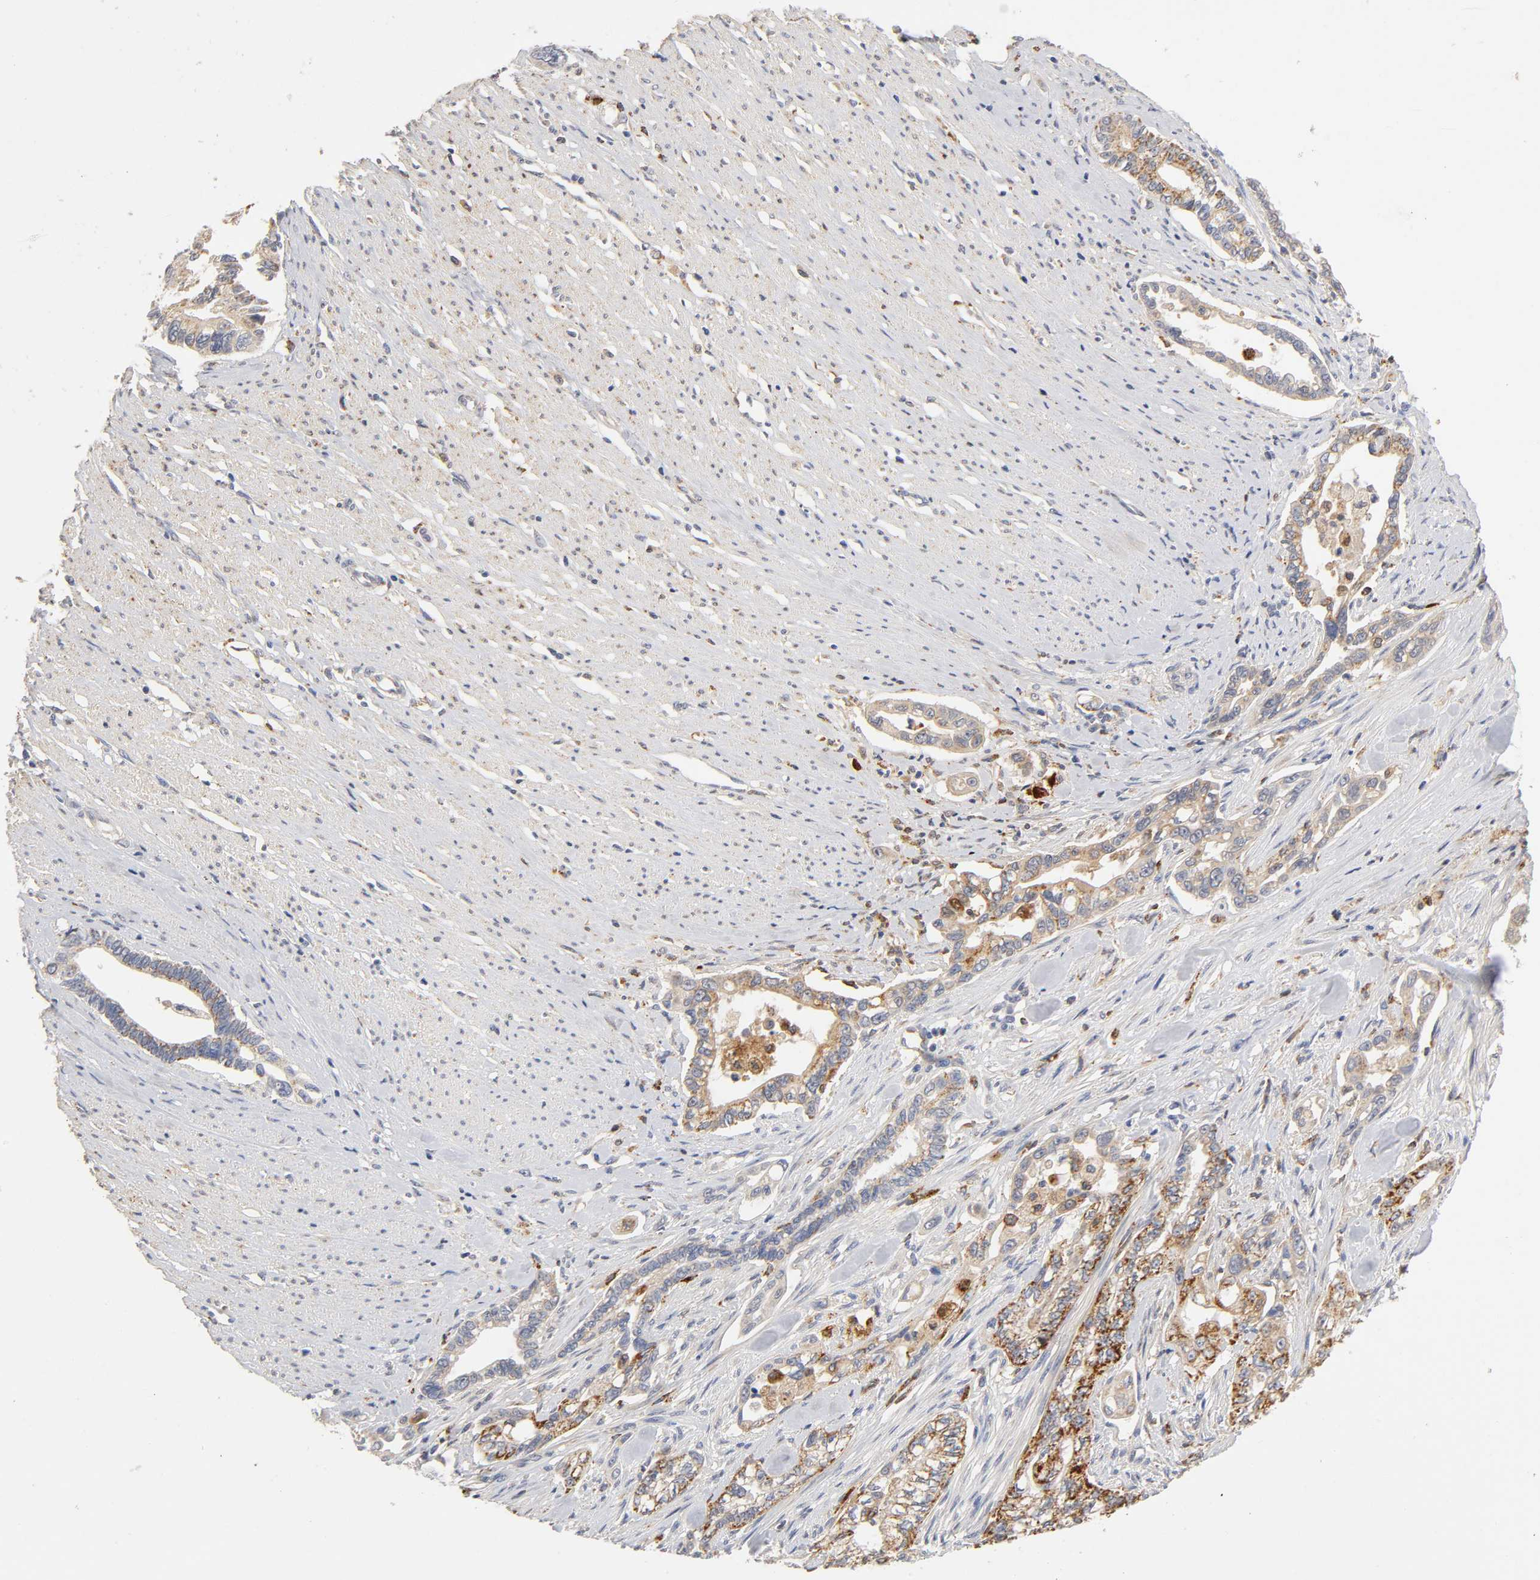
{"staining": {"intensity": "strong", "quantity": ">75%", "location": "cytoplasmic/membranous"}, "tissue": "pancreatic cancer", "cell_type": "Tumor cells", "image_type": "cancer", "snomed": [{"axis": "morphology", "description": "Normal tissue, NOS"}, {"axis": "topography", "description": "Pancreas"}], "caption": "Immunohistochemistry staining of pancreatic cancer, which exhibits high levels of strong cytoplasmic/membranous expression in approximately >75% of tumor cells indicating strong cytoplasmic/membranous protein staining. The staining was performed using DAB (3,3'-diaminobenzidine) (brown) for protein detection and nuclei were counterstained in hematoxylin (blue).", "gene": "ISG15", "patient": {"sex": "male", "age": 42}}